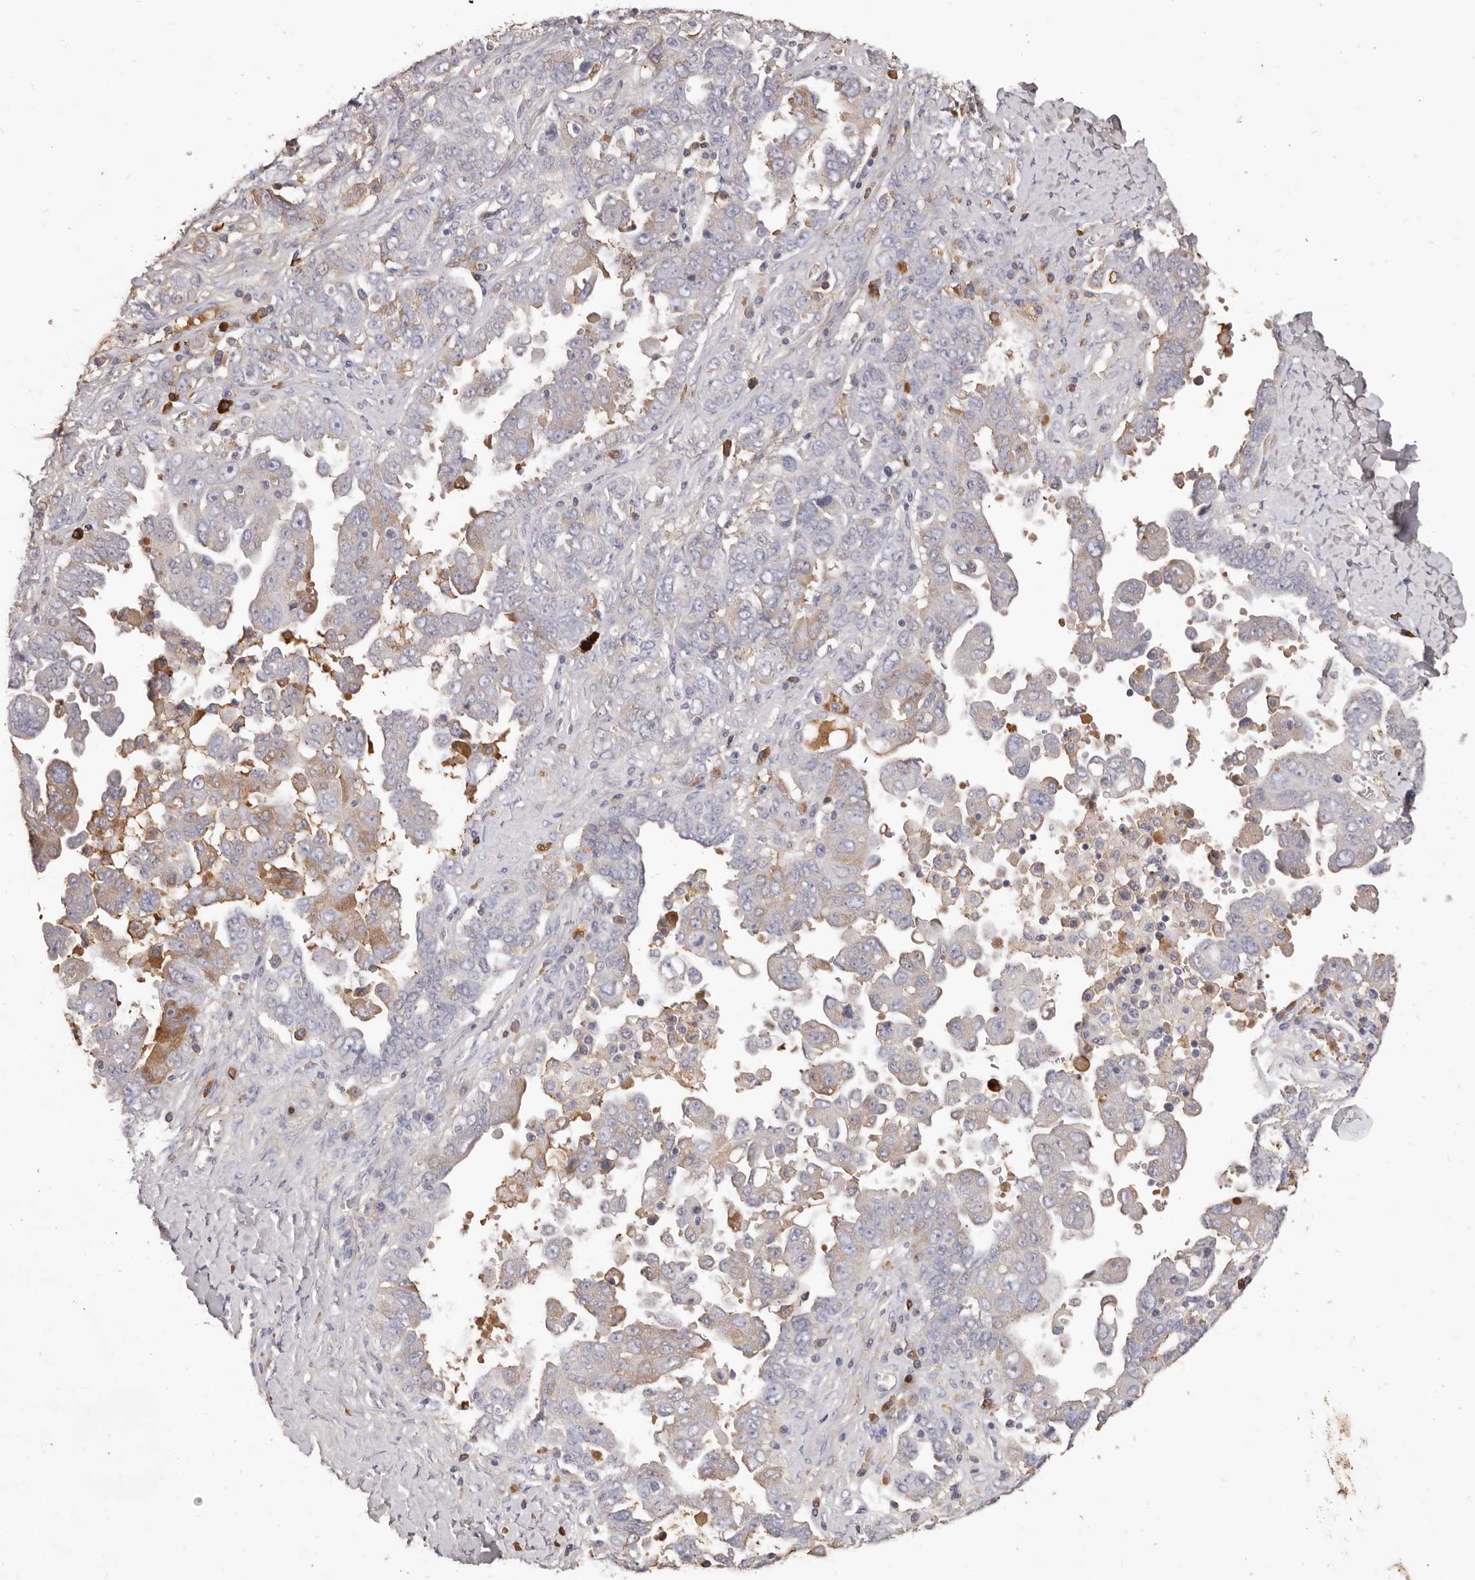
{"staining": {"intensity": "moderate", "quantity": "<25%", "location": "cytoplasmic/membranous"}, "tissue": "ovarian cancer", "cell_type": "Tumor cells", "image_type": "cancer", "snomed": [{"axis": "morphology", "description": "Carcinoma, endometroid"}, {"axis": "topography", "description": "Ovary"}], "caption": "The photomicrograph exhibits staining of ovarian cancer (endometroid carcinoma), revealing moderate cytoplasmic/membranous protein positivity (brown color) within tumor cells.", "gene": "HCAR2", "patient": {"sex": "female", "age": 62}}